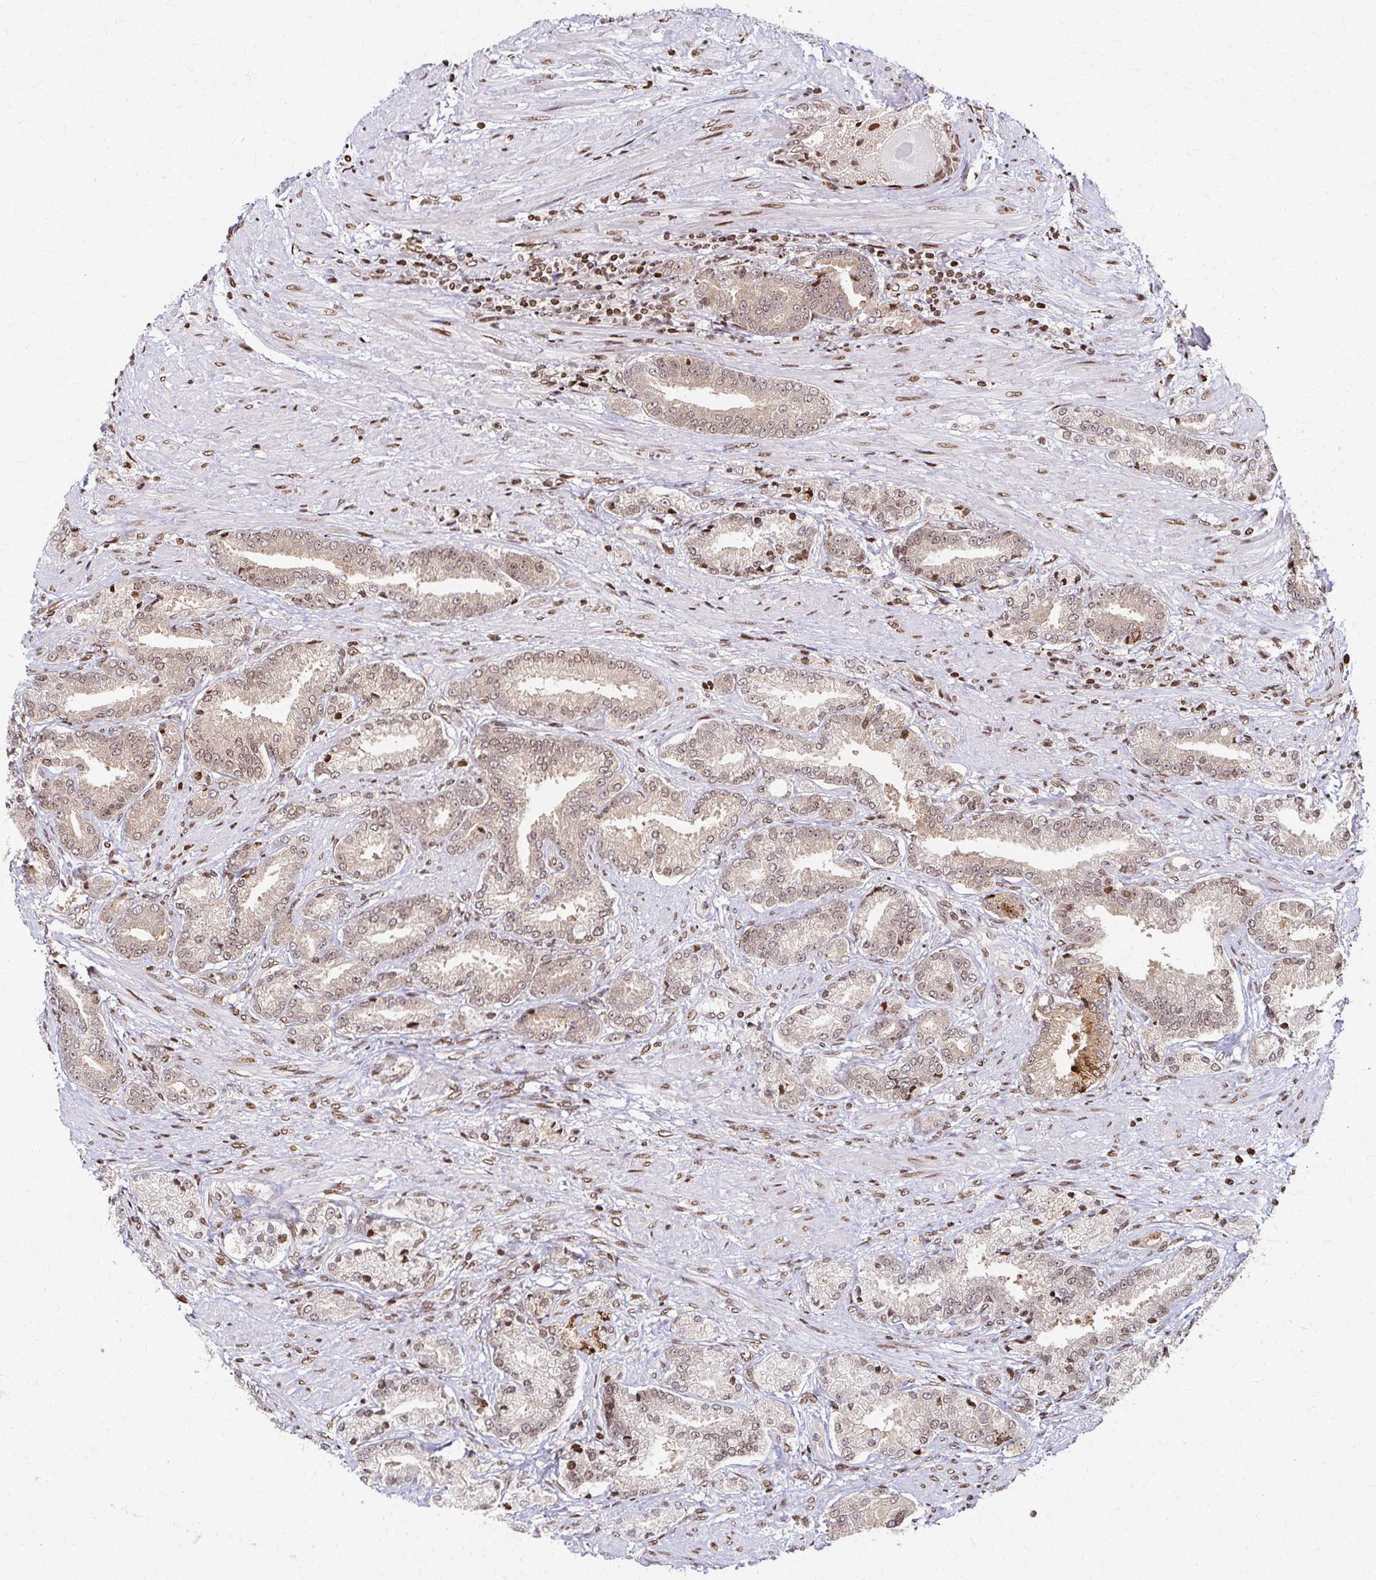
{"staining": {"intensity": "weak", "quantity": "25%-75%", "location": "cytoplasmic/membranous,nuclear"}, "tissue": "prostate cancer", "cell_type": "Tumor cells", "image_type": "cancer", "snomed": [{"axis": "morphology", "description": "Adenocarcinoma, High grade"}, {"axis": "topography", "description": "Prostate and seminal vesicle, NOS"}], "caption": "The immunohistochemical stain shows weak cytoplasmic/membranous and nuclear expression in tumor cells of prostate cancer tissue.", "gene": "PSMD7", "patient": {"sex": "male", "age": 61}}